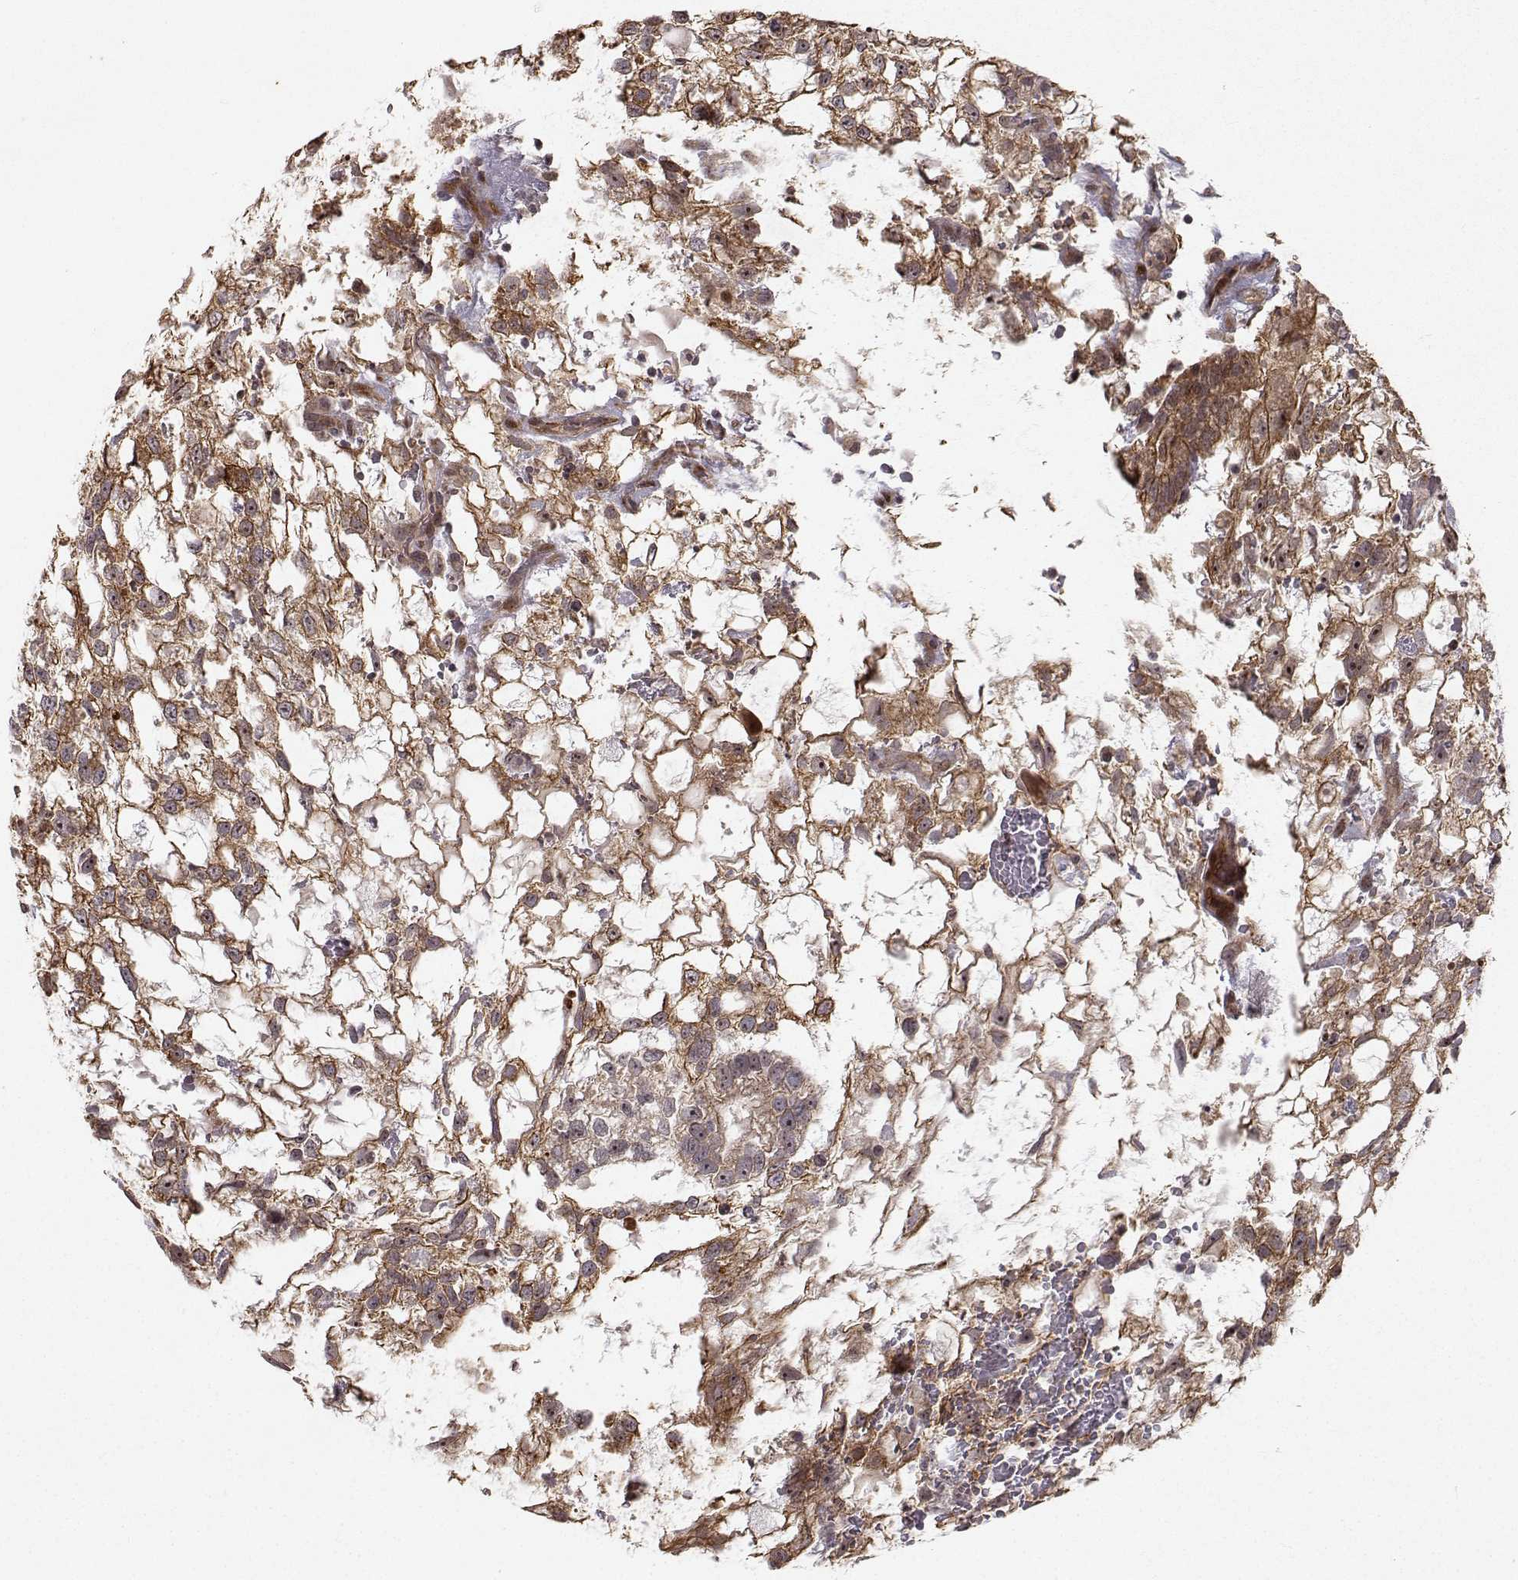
{"staining": {"intensity": "strong", "quantity": ">75%", "location": "cytoplasmic/membranous"}, "tissue": "testis cancer", "cell_type": "Tumor cells", "image_type": "cancer", "snomed": [{"axis": "morphology", "description": "Normal tissue, NOS"}, {"axis": "morphology", "description": "Carcinoma, Embryonal, NOS"}, {"axis": "topography", "description": "Testis"}, {"axis": "topography", "description": "Epididymis"}], "caption": "Protein staining displays strong cytoplasmic/membranous positivity in about >75% of tumor cells in testis cancer.", "gene": "APC", "patient": {"sex": "male", "age": 32}}